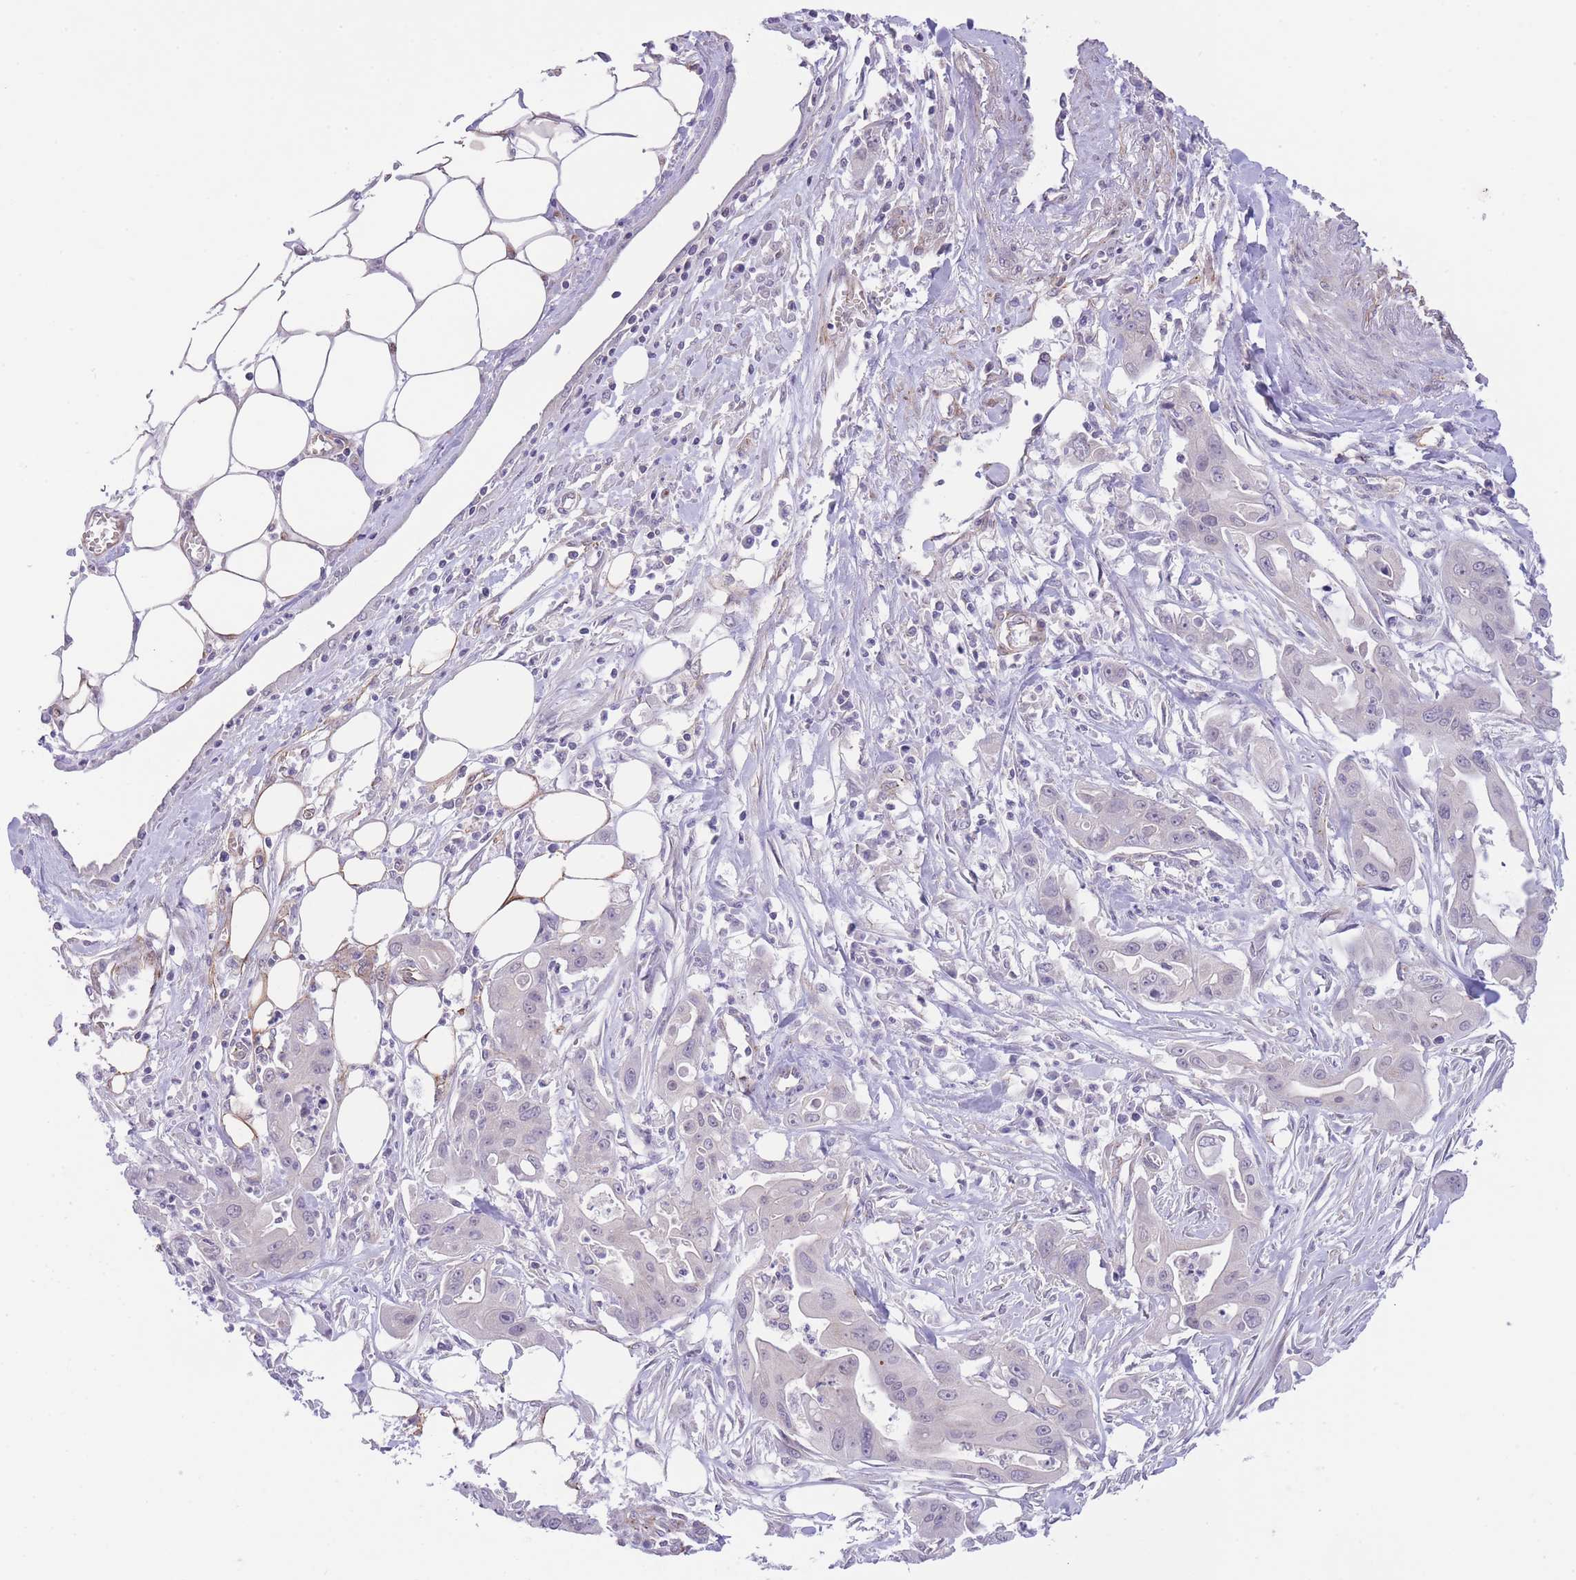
{"staining": {"intensity": "negative", "quantity": "none", "location": "none"}, "tissue": "ovarian cancer", "cell_type": "Tumor cells", "image_type": "cancer", "snomed": [{"axis": "morphology", "description": "Cystadenocarcinoma, mucinous, NOS"}, {"axis": "topography", "description": "Ovary"}], "caption": "Immunohistochemical staining of human ovarian mucinous cystadenocarcinoma reveals no significant positivity in tumor cells.", "gene": "QTRT1", "patient": {"sex": "female", "age": 70}}